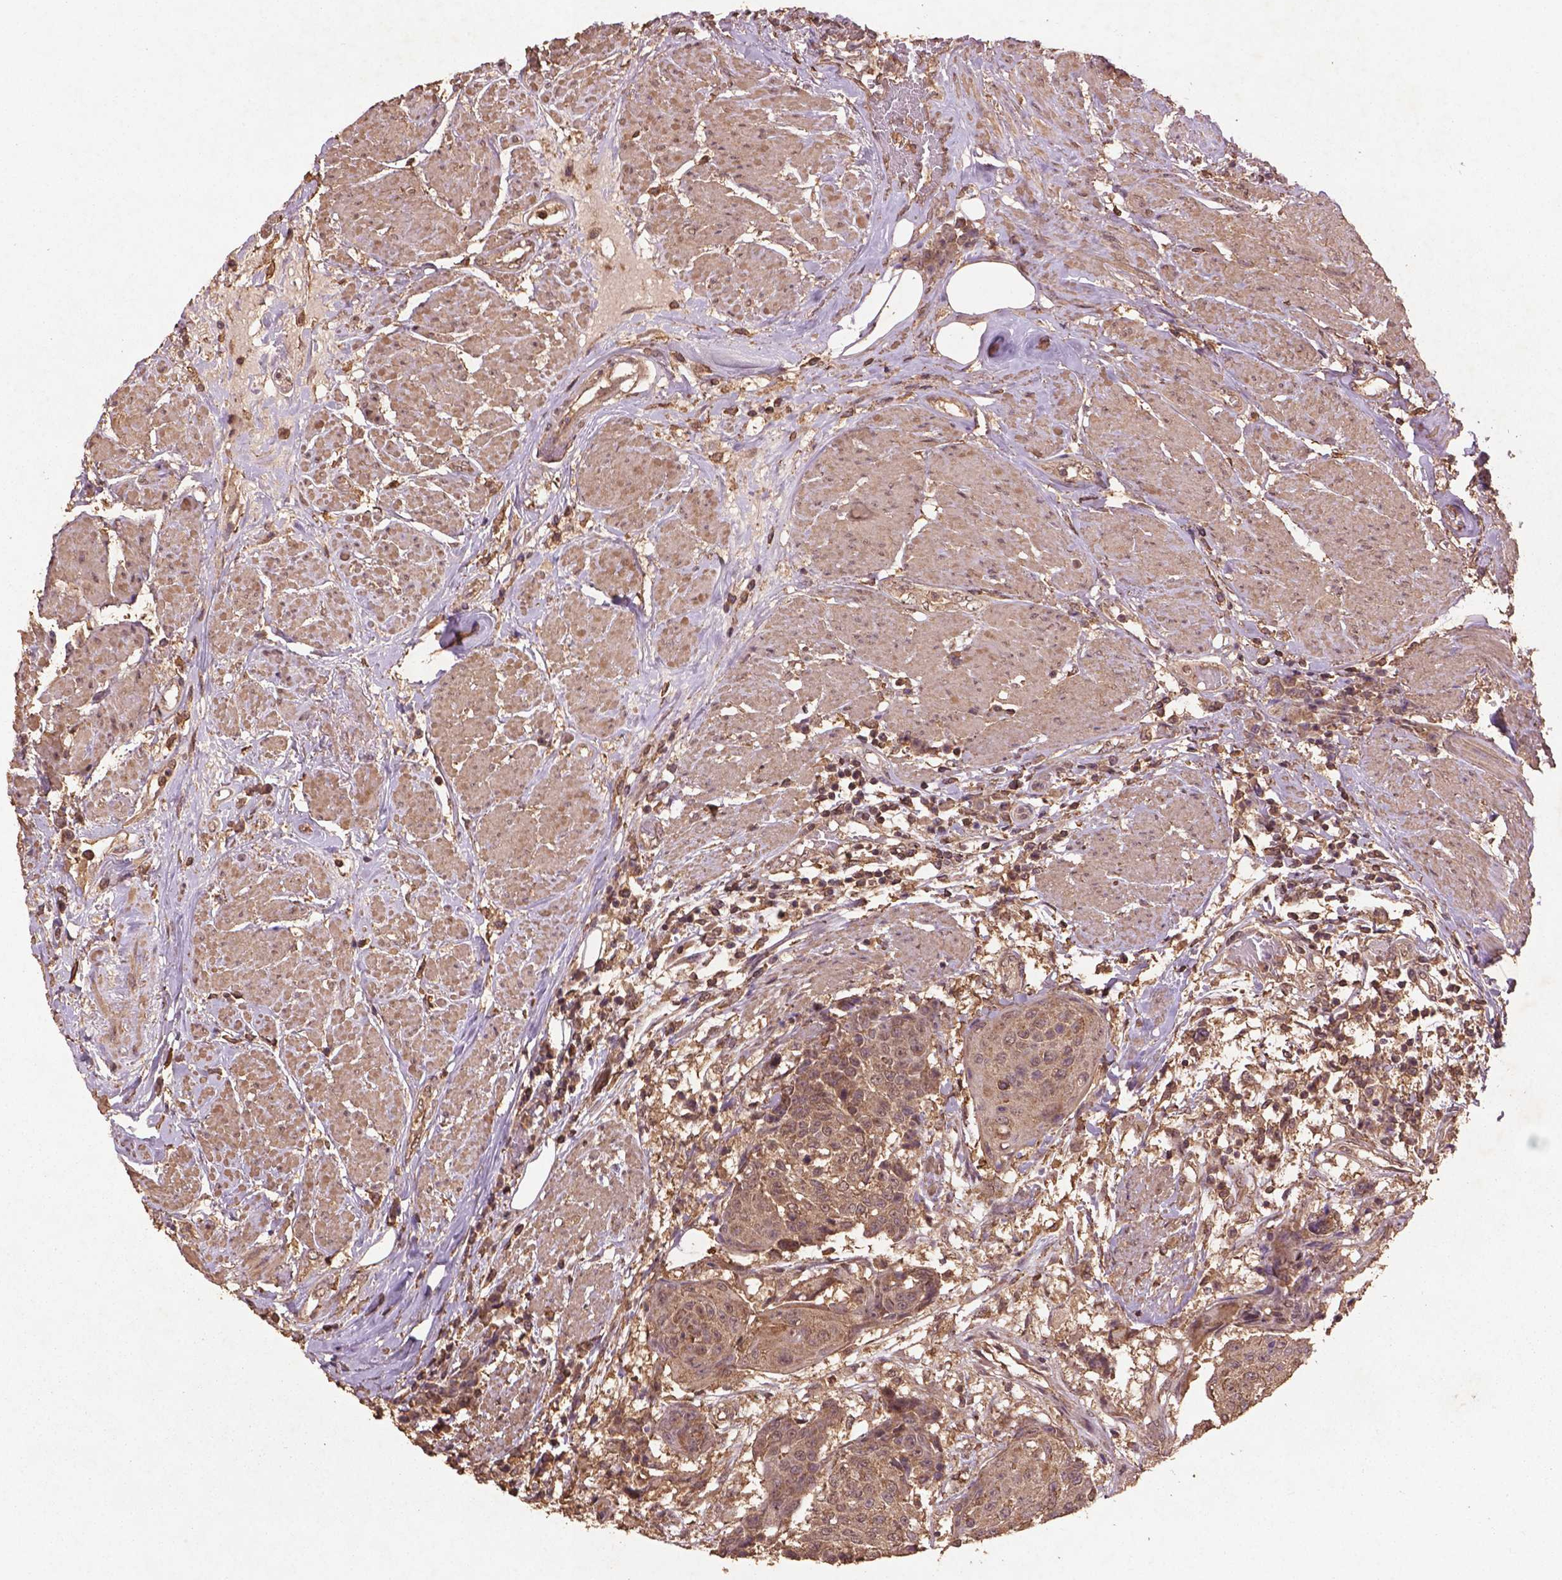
{"staining": {"intensity": "weak", "quantity": ">75%", "location": "cytoplasmic/membranous"}, "tissue": "urothelial cancer", "cell_type": "Tumor cells", "image_type": "cancer", "snomed": [{"axis": "morphology", "description": "Urothelial carcinoma, High grade"}, {"axis": "topography", "description": "Urinary bladder"}], "caption": "A brown stain shows weak cytoplasmic/membranous staining of a protein in urothelial cancer tumor cells. The staining was performed using DAB to visualize the protein expression in brown, while the nuclei were stained in blue with hematoxylin (Magnification: 20x).", "gene": "BABAM1", "patient": {"sex": "female", "age": 63}}